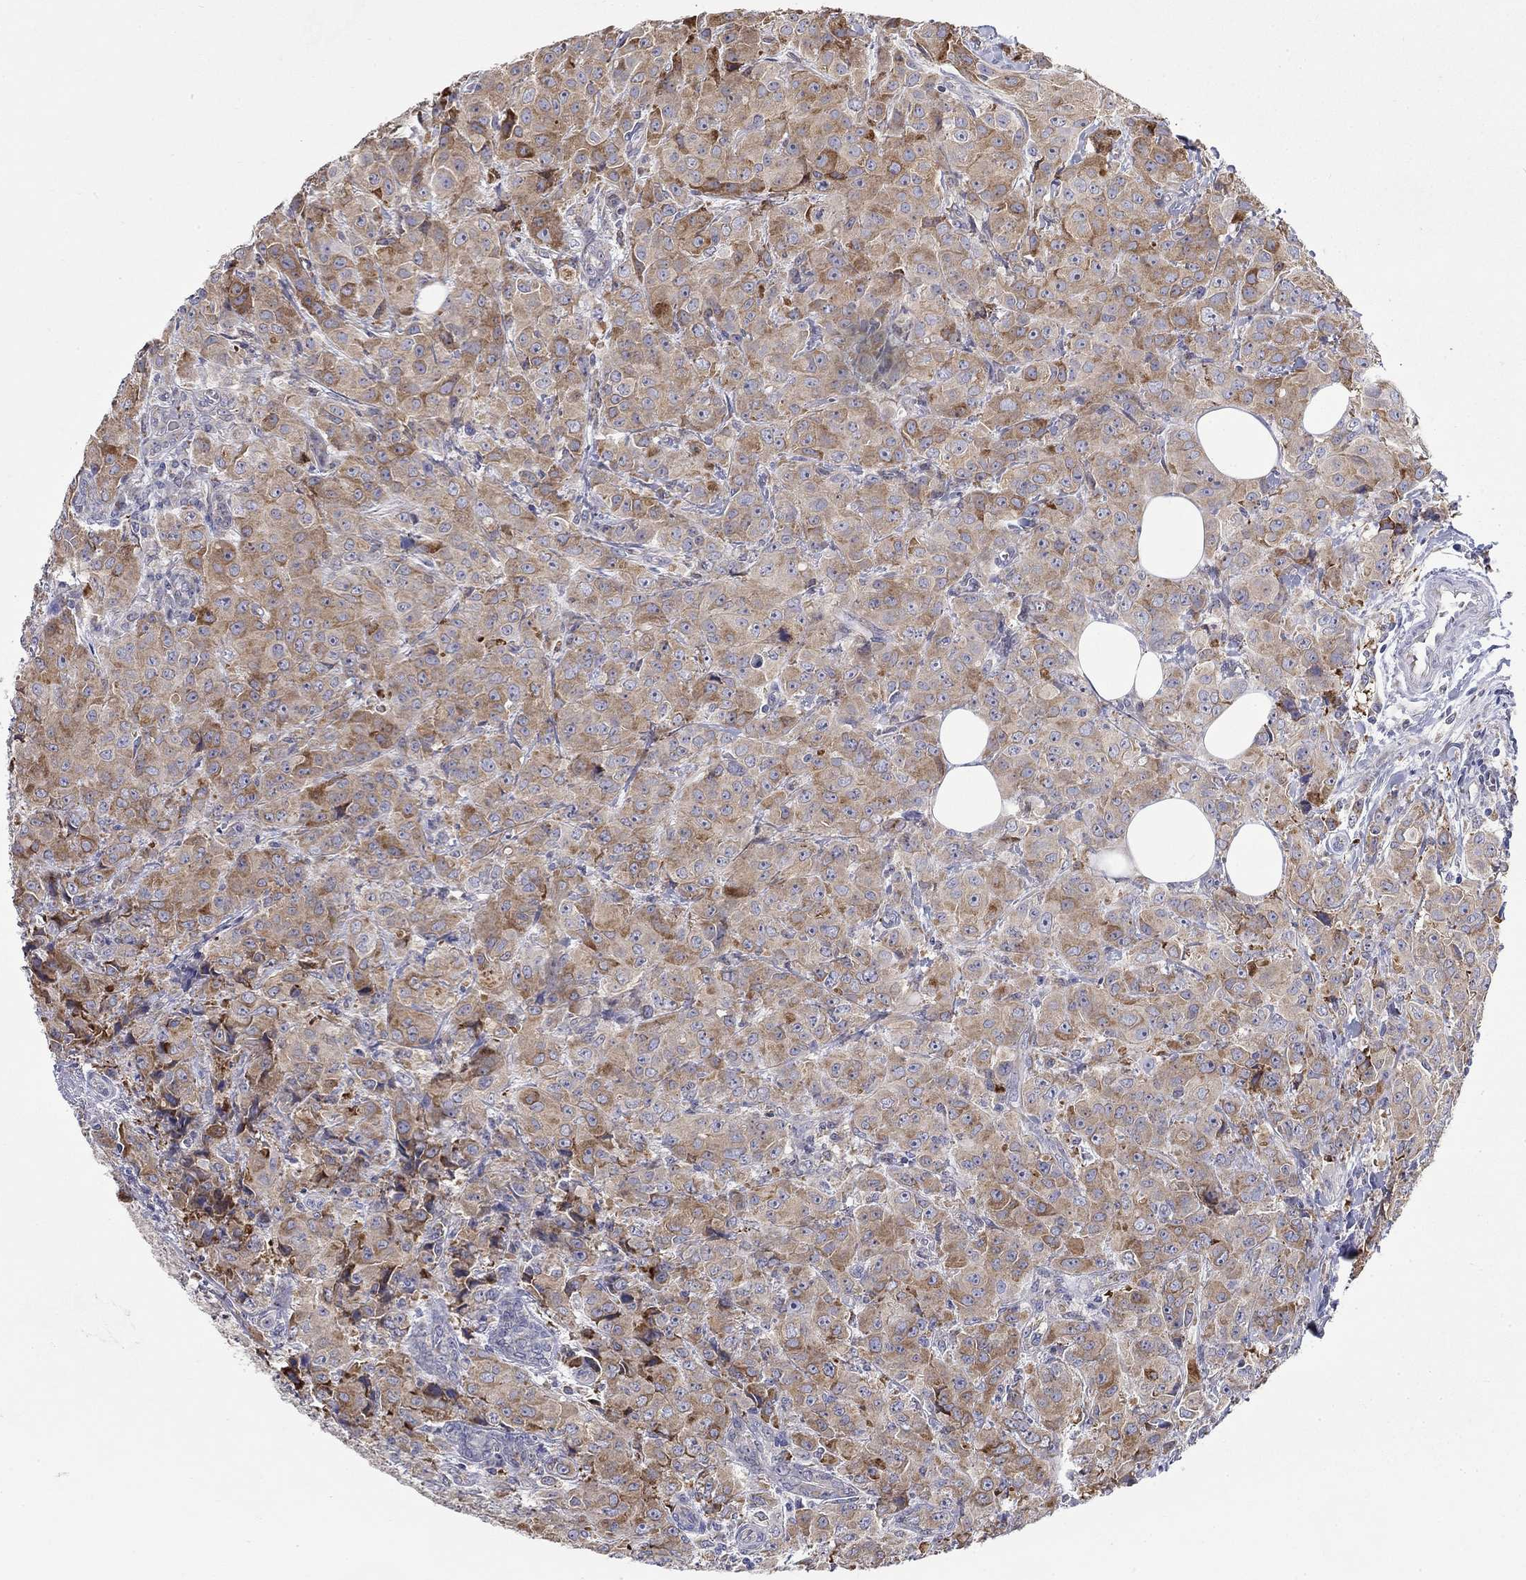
{"staining": {"intensity": "moderate", "quantity": ">75%", "location": "cytoplasmic/membranous"}, "tissue": "breast cancer", "cell_type": "Tumor cells", "image_type": "cancer", "snomed": [{"axis": "morphology", "description": "Duct carcinoma"}, {"axis": "topography", "description": "Breast"}], "caption": "Immunohistochemical staining of human breast cancer (infiltrating ductal carcinoma) displays moderate cytoplasmic/membranous protein staining in about >75% of tumor cells.", "gene": "QRFPR", "patient": {"sex": "female", "age": 43}}